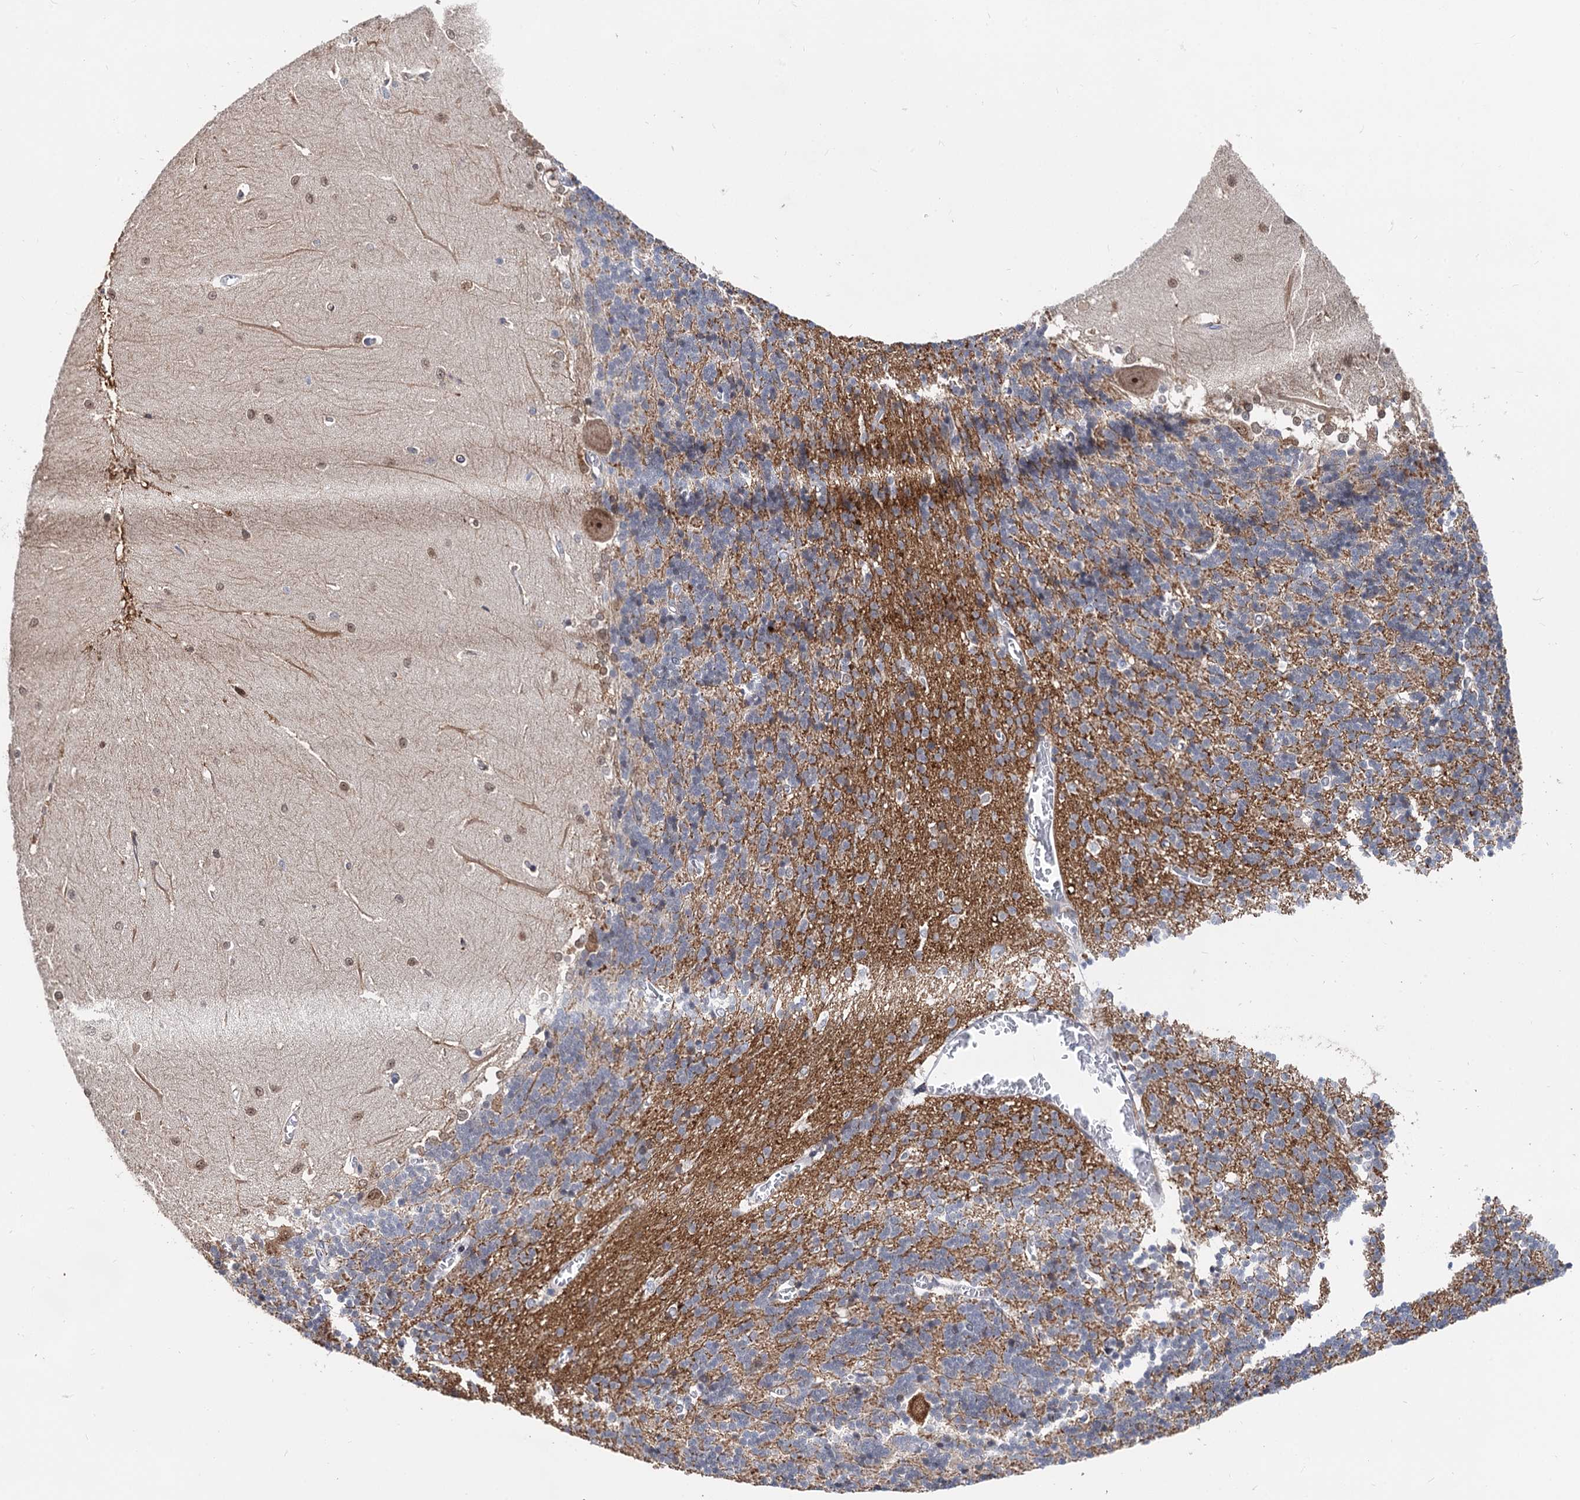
{"staining": {"intensity": "moderate", "quantity": "<25%", "location": "cytoplasmic/membranous"}, "tissue": "cerebellum", "cell_type": "Cells in granular layer", "image_type": "normal", "snomed": [{"axis": "morphology", "description": "Normal tissue, NOS"}, {"axis": "topography", "description": "Cerebellum"}], "caption": "Immunohistochemistry micrograph of normal human cerebellum stained for a protein (brown), which reveals low levels of moderate cytoplasmic/membranous expression in approximately <25% of cells in granular layer.", "gene": "CAPRIN2", "patient": {"sex": "male", "age": 37}}